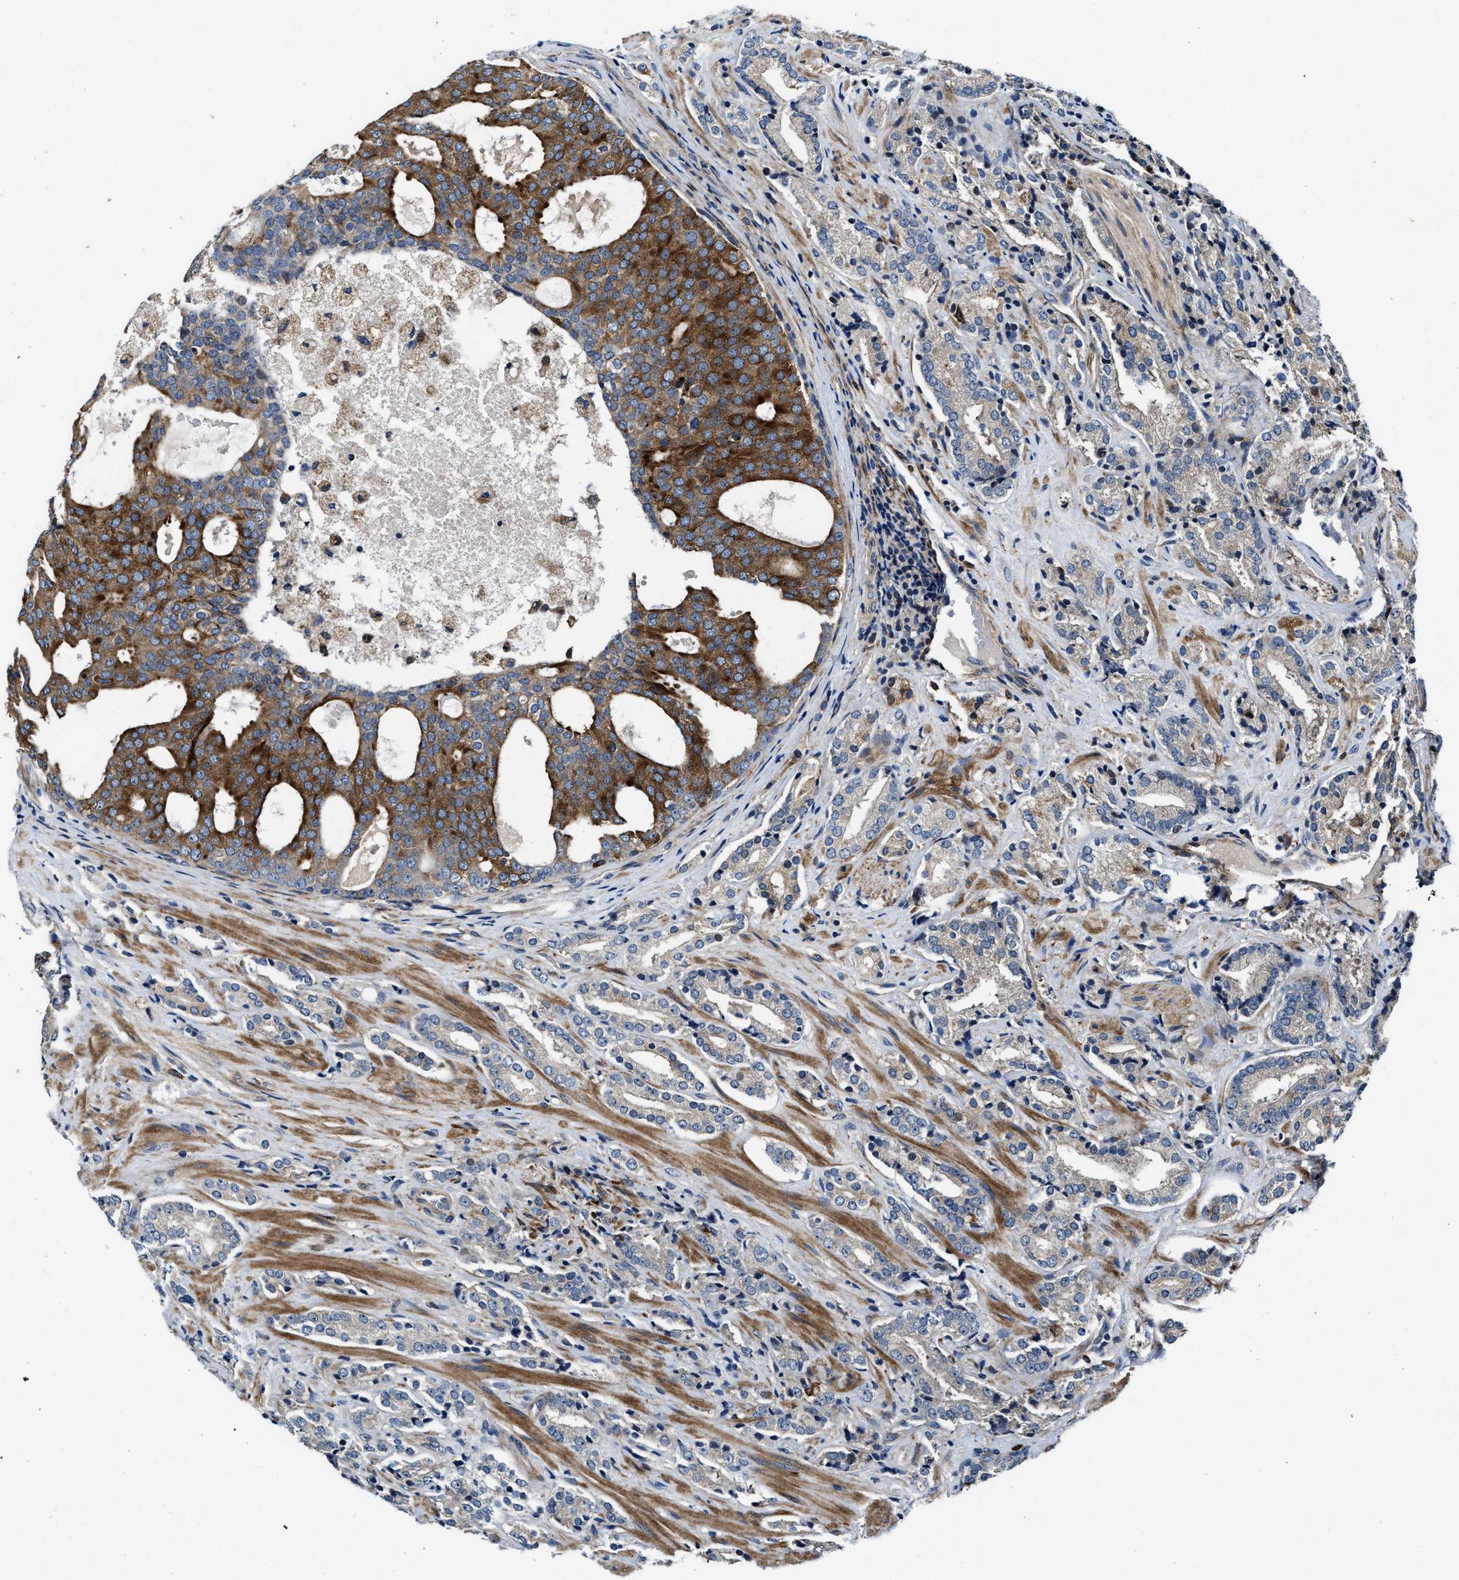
{"staining": {"intensity": "negative", "quantity": "none", "location": "none"}, "tissue": "prostate cancer", "cell_type": "Tumor cells", "image_type": "cancer", "snomed": [{"axis": "morphology", "description": "Adenocarcinoma, High grade"}, {"axis": "topography", "description": "Prostate"}], "caption": "Immunohistochemical staining of human adenocarcinoma (high-grade) (prostate) exhibits no significant expression in tumor cells. Nuclei are stained in blue.", "gene": "C2orf66", "patient": {"sex": "male", "age": 71}}